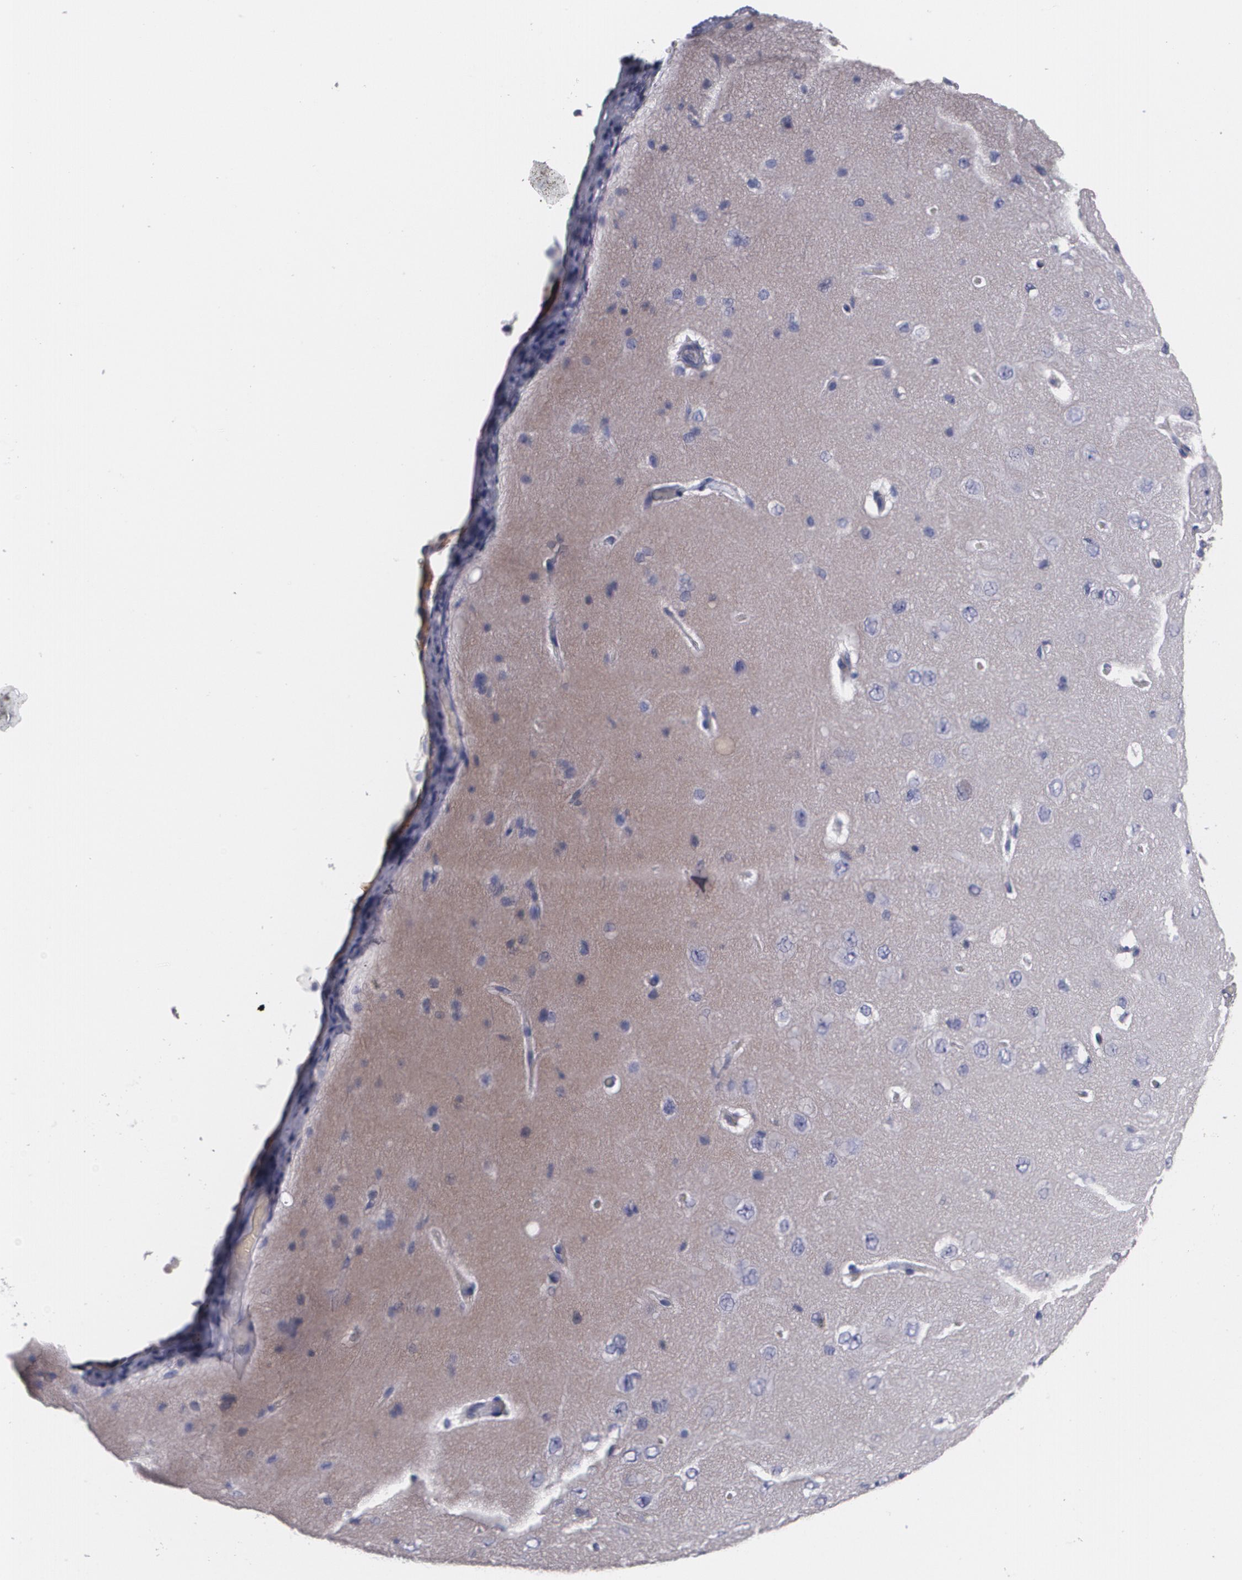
{"staining": {"intensity": "negative", "quantity": "none", "location": "none"}, "tissue": "cerebral cortex", "cell_type": "Endothelial cells", "image_type": "normal", "snomed": [{"axis": "morphology", "description": "Normal tissue, NOS"}, {"axis": "topography", "description": "Cerebral cortex"}], "caption": "Cerebral cortex was stained to show a protein in brown. There is no significant expression in endothelial cells. (Stains: DAB immunohistochemistry with hematoxylin counter stain, Microscopy: brightfield microscopy at high magnification).", "gene": "FBLN1", "patient": {"sex": "female", "age": 45}}